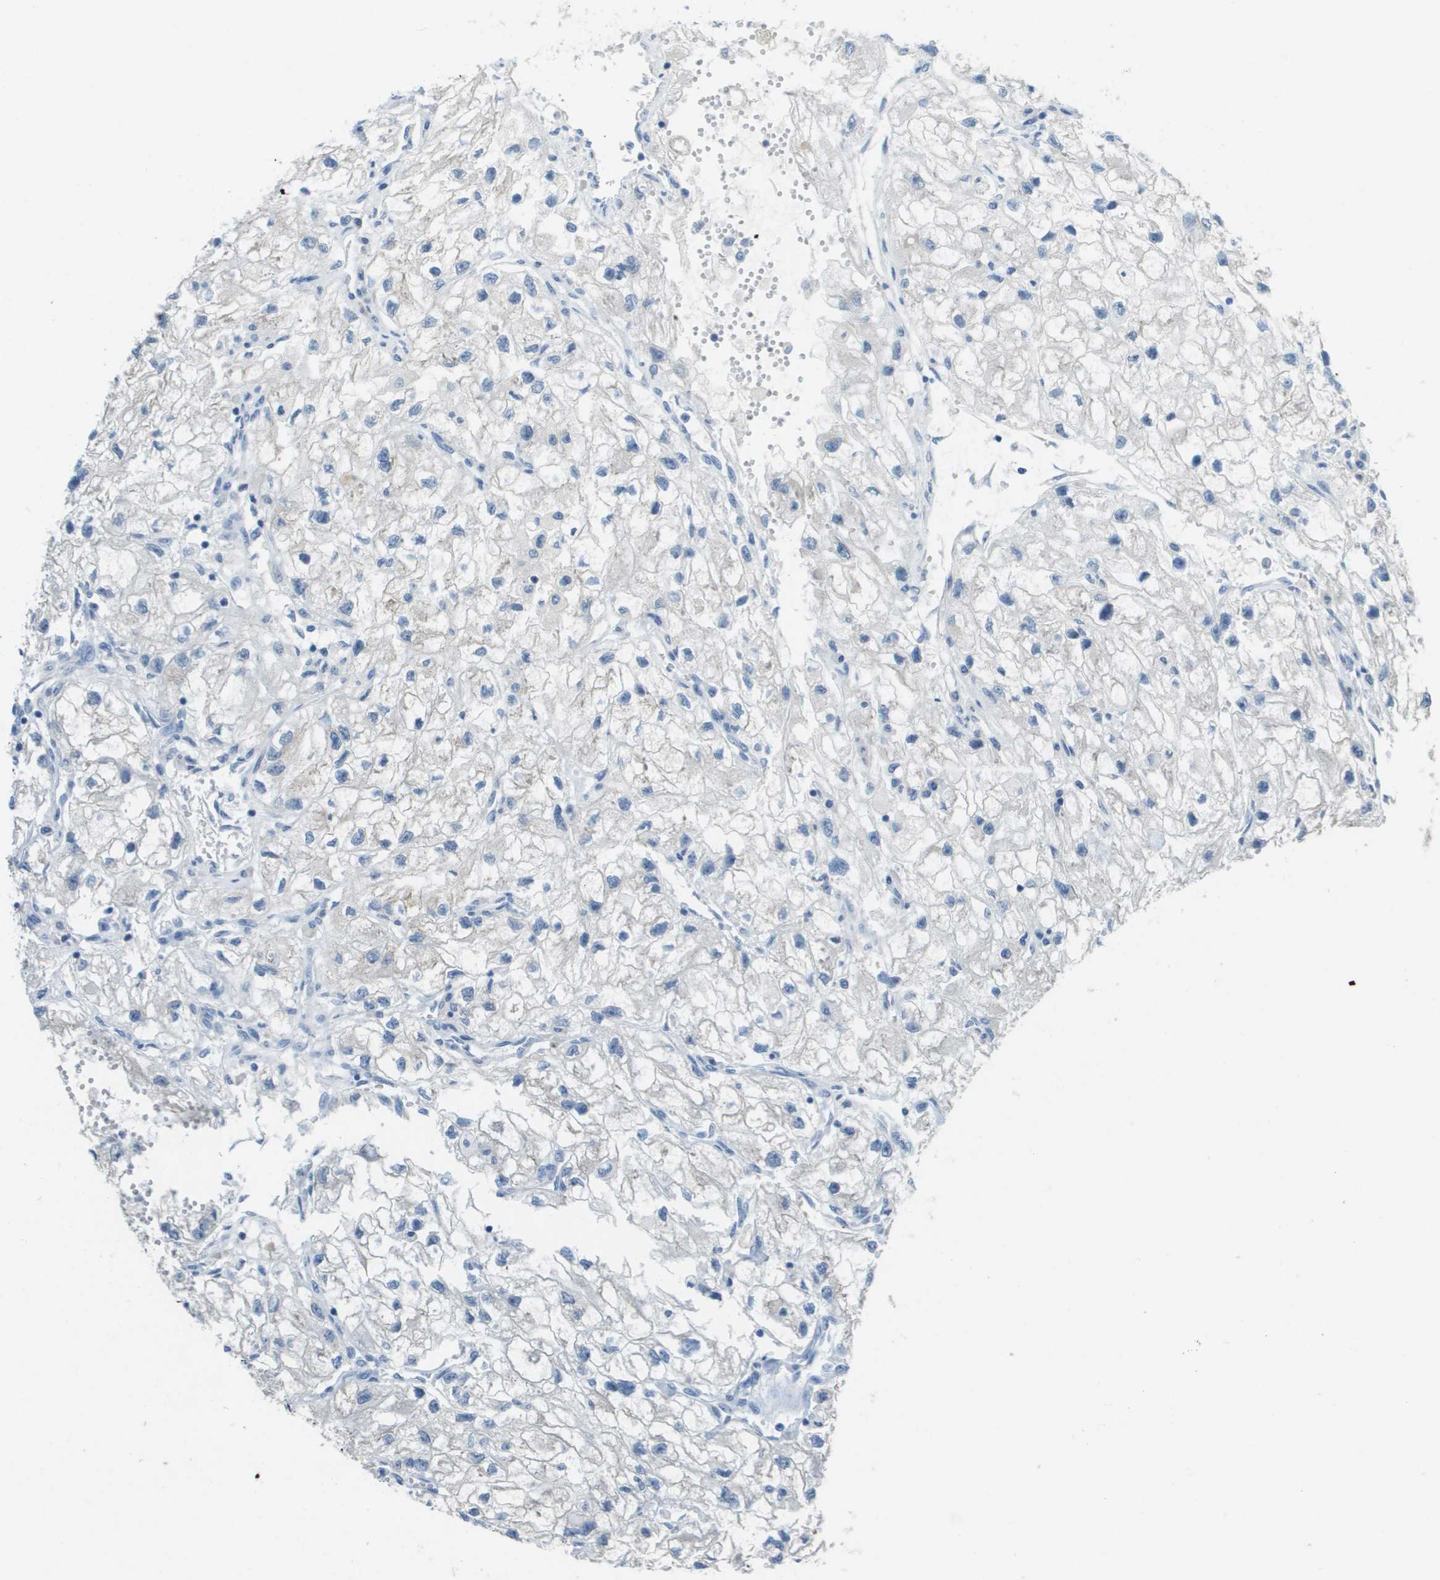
{"staining": {"intensity": "negative", "quantity": "none", "location": "none"}, "tissue": "renal cancer", "cell_type": "Tumor cells", "image_type": "cancer", "snomed": [{"axis": "morphology", "description": "Adenocarcinoma, NOS"}, {"axis": "topography", "description": "Kidney"}], "caption": "An image of human renal cancer is negative for staining in tumor cells.", "gene": "PTGDR2", "patient": {"sex": "female", "age": 70}}